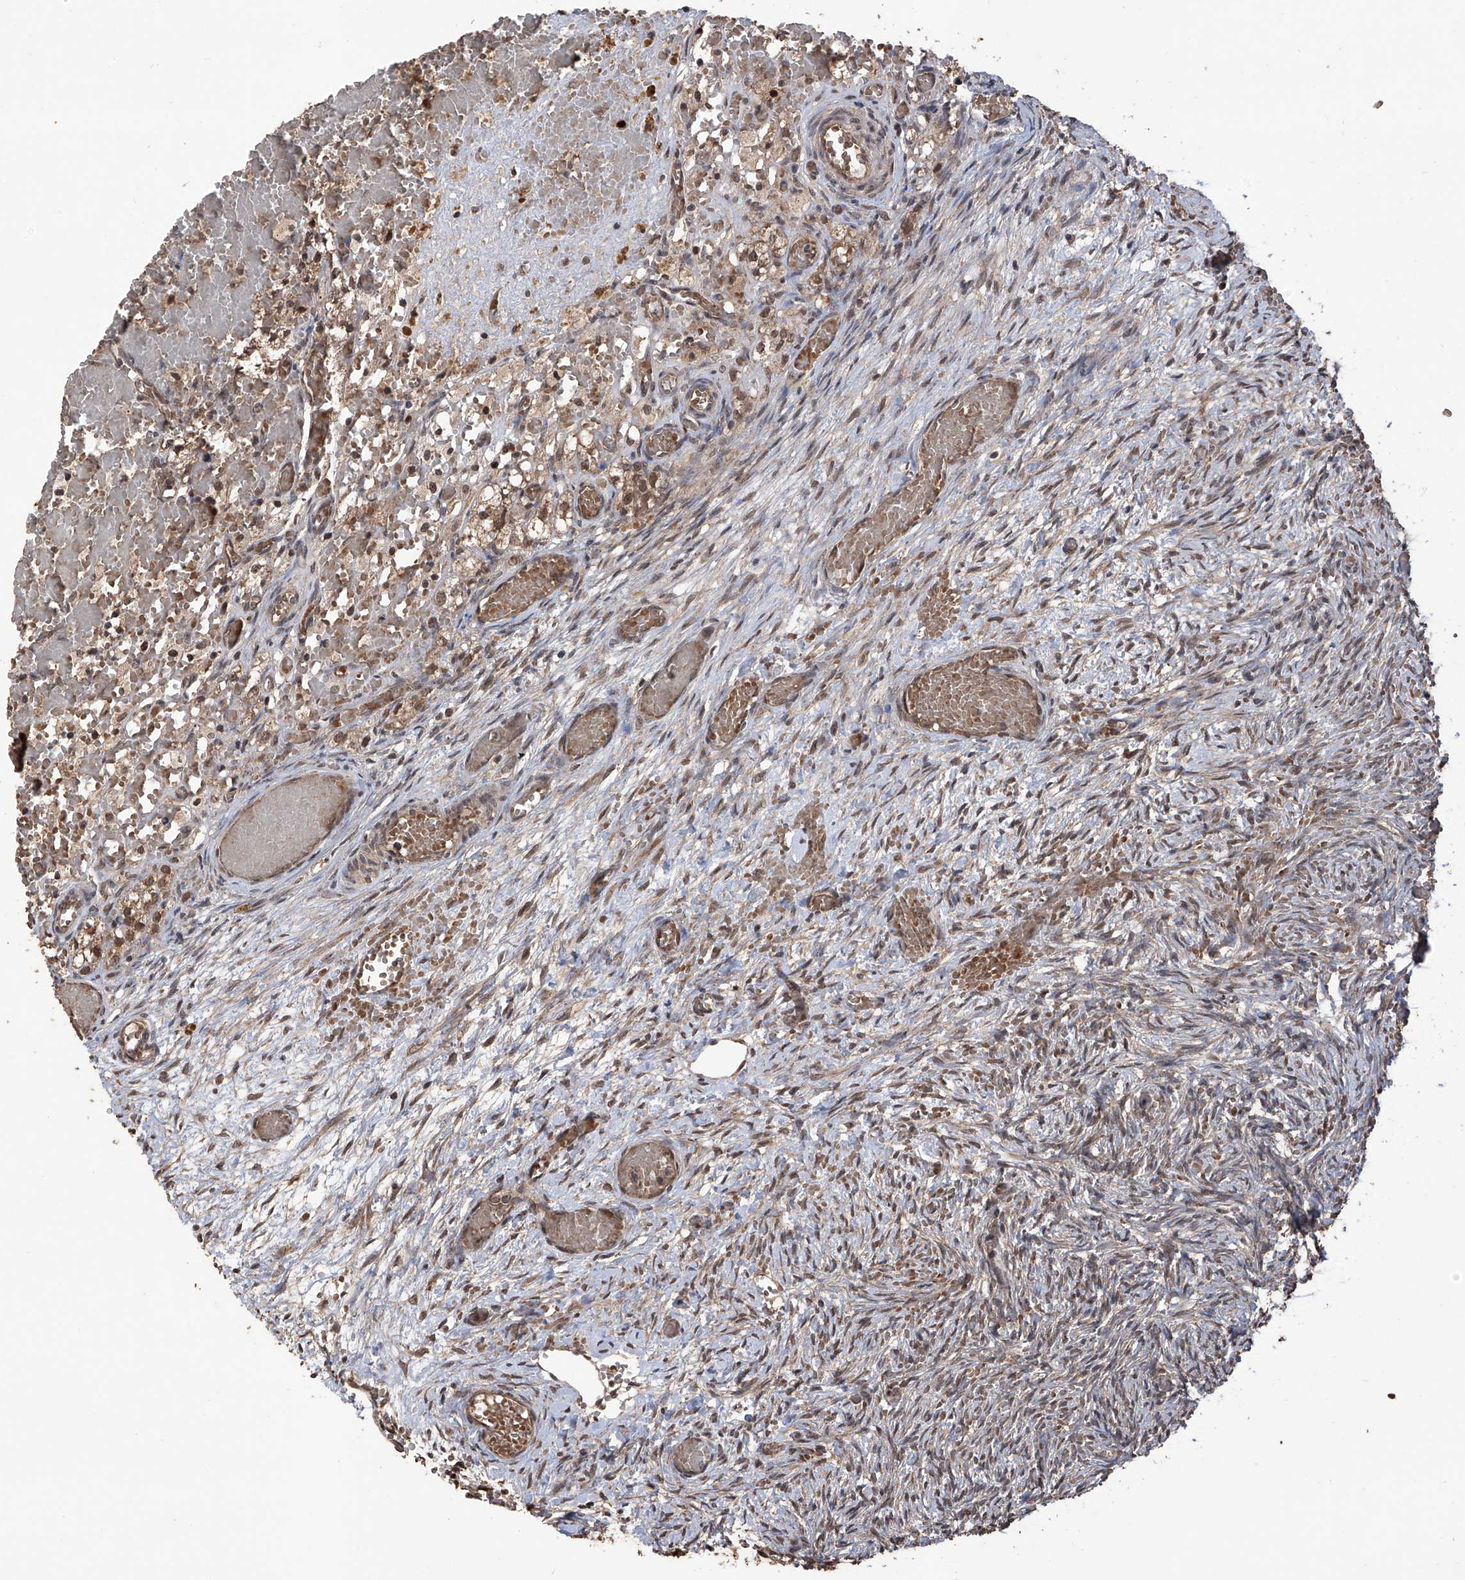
{"staining": {"intensity": "weak", "quantity": "25%-75%", "location": "cytoplasmic/membranous,nuclear"}, "tissue": "ovary", "cell_type": "Ovarian stroma cells", "image_type": "normal", "snomed": [{"axis": "morphology", "description": "Adenocarcinoma, NOS"}, {"axis": "topography", "description": "Endometrium"}], "caption": "The image demonstrates a brown stain indicating the presence of a protein in the cytoplasmic/membranous,nuclear of ovarian stroma cells in ovary. (IHC, brightfield microscopy, high magnification).", "gene": "LYSMD4", "patient": {"sex": "female", "age": 32}}